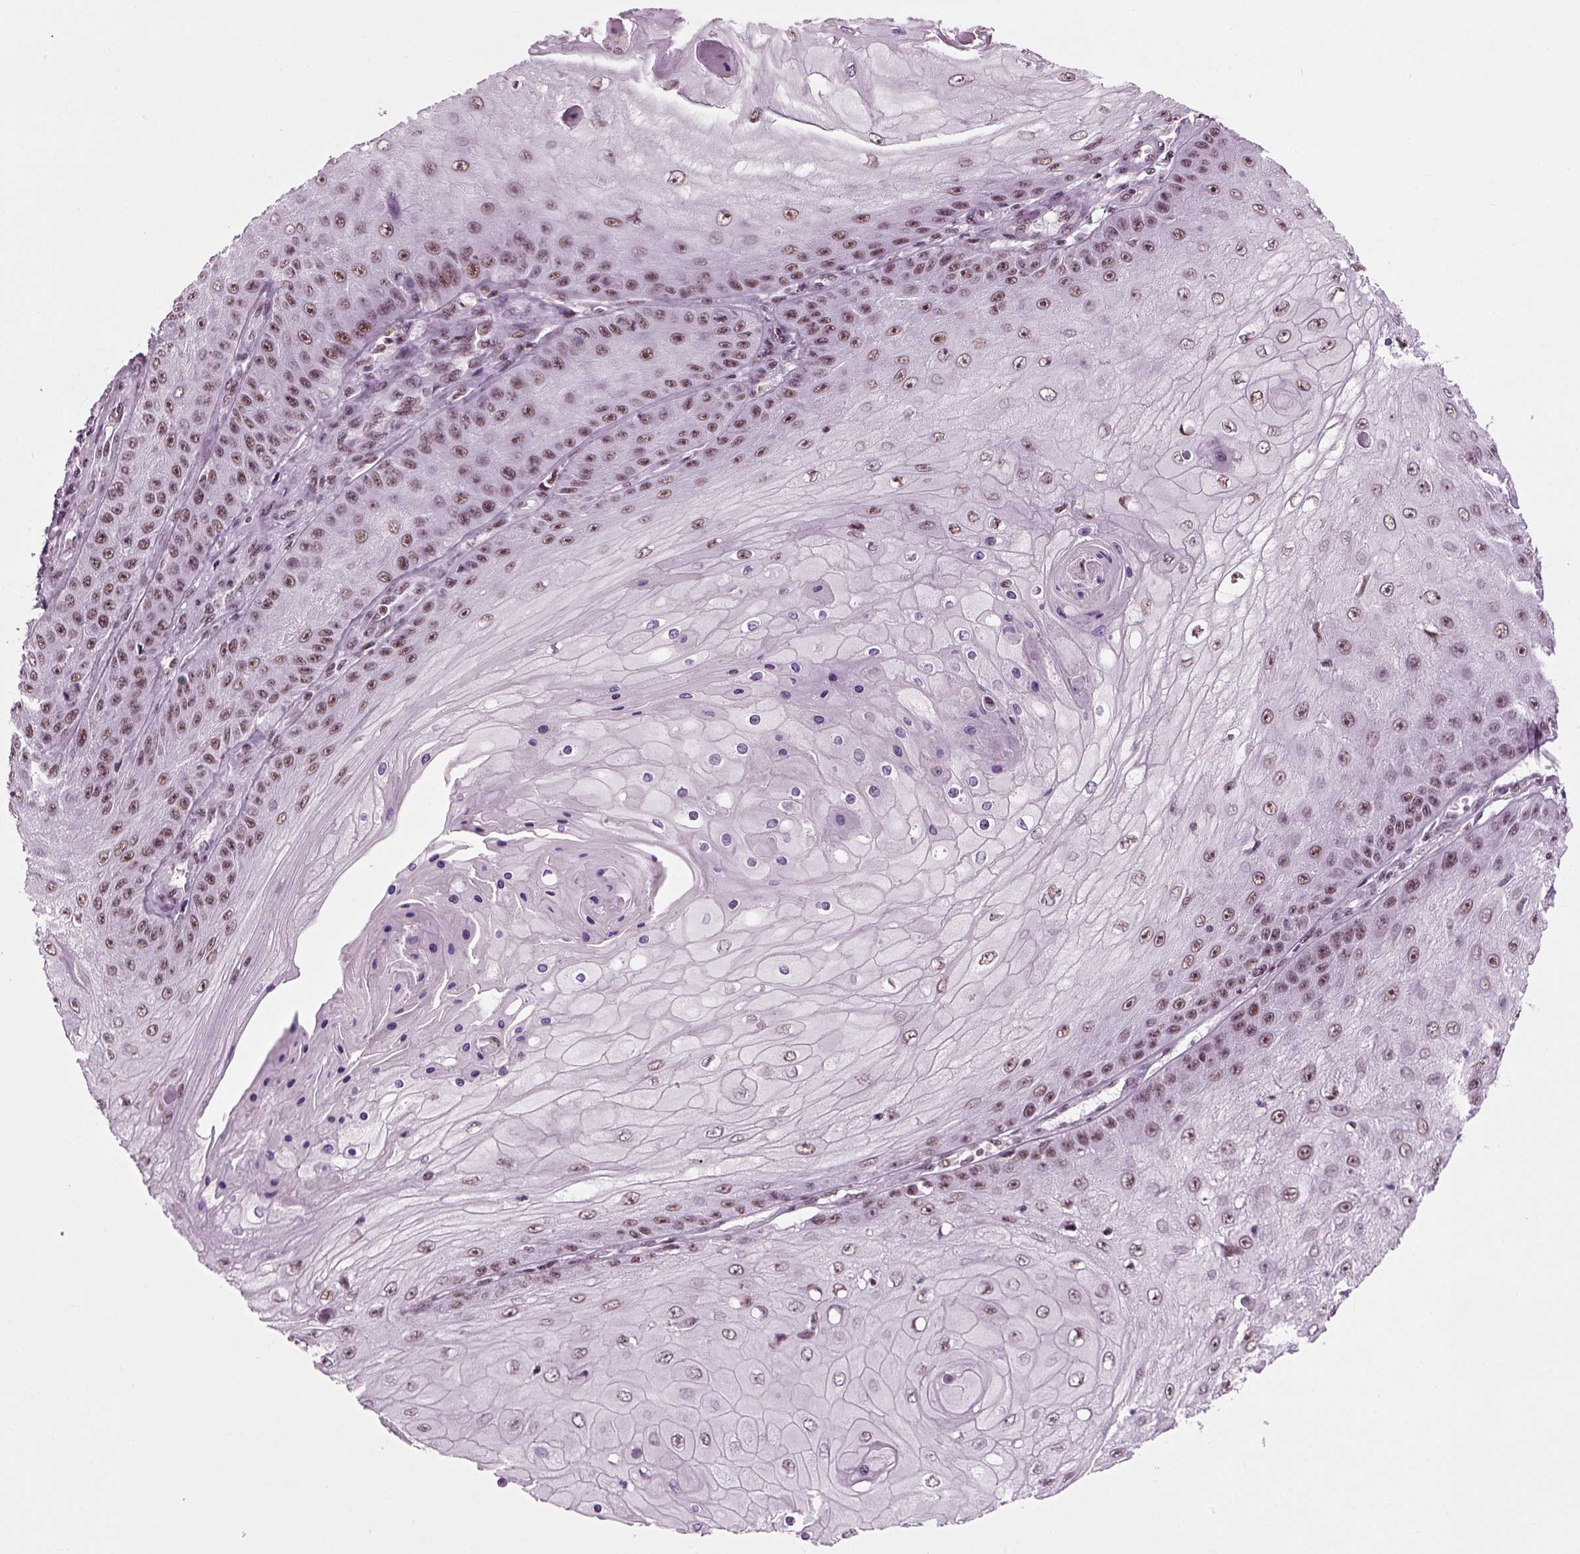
{"staining": {"intensity": "weak", "quantity": "25%-75%", "location": "nuclear"}, "tissue": "skin cancer", "cell_type": "Tumor cells", "image_type": "cancer", "snomed": [{"axis": "morphology", "description": "Squamous cell carcinoma, NOS"}, {"axis": "topography", "description": "Skin"}], "caption": "A photomicrograph of human skin squamous cell carcinoma stained for a protein exhibits weak nuclear brown staining in tumor cells.", "gene": "RCOR3", "patient": {"sex": "male", "age": 70}}